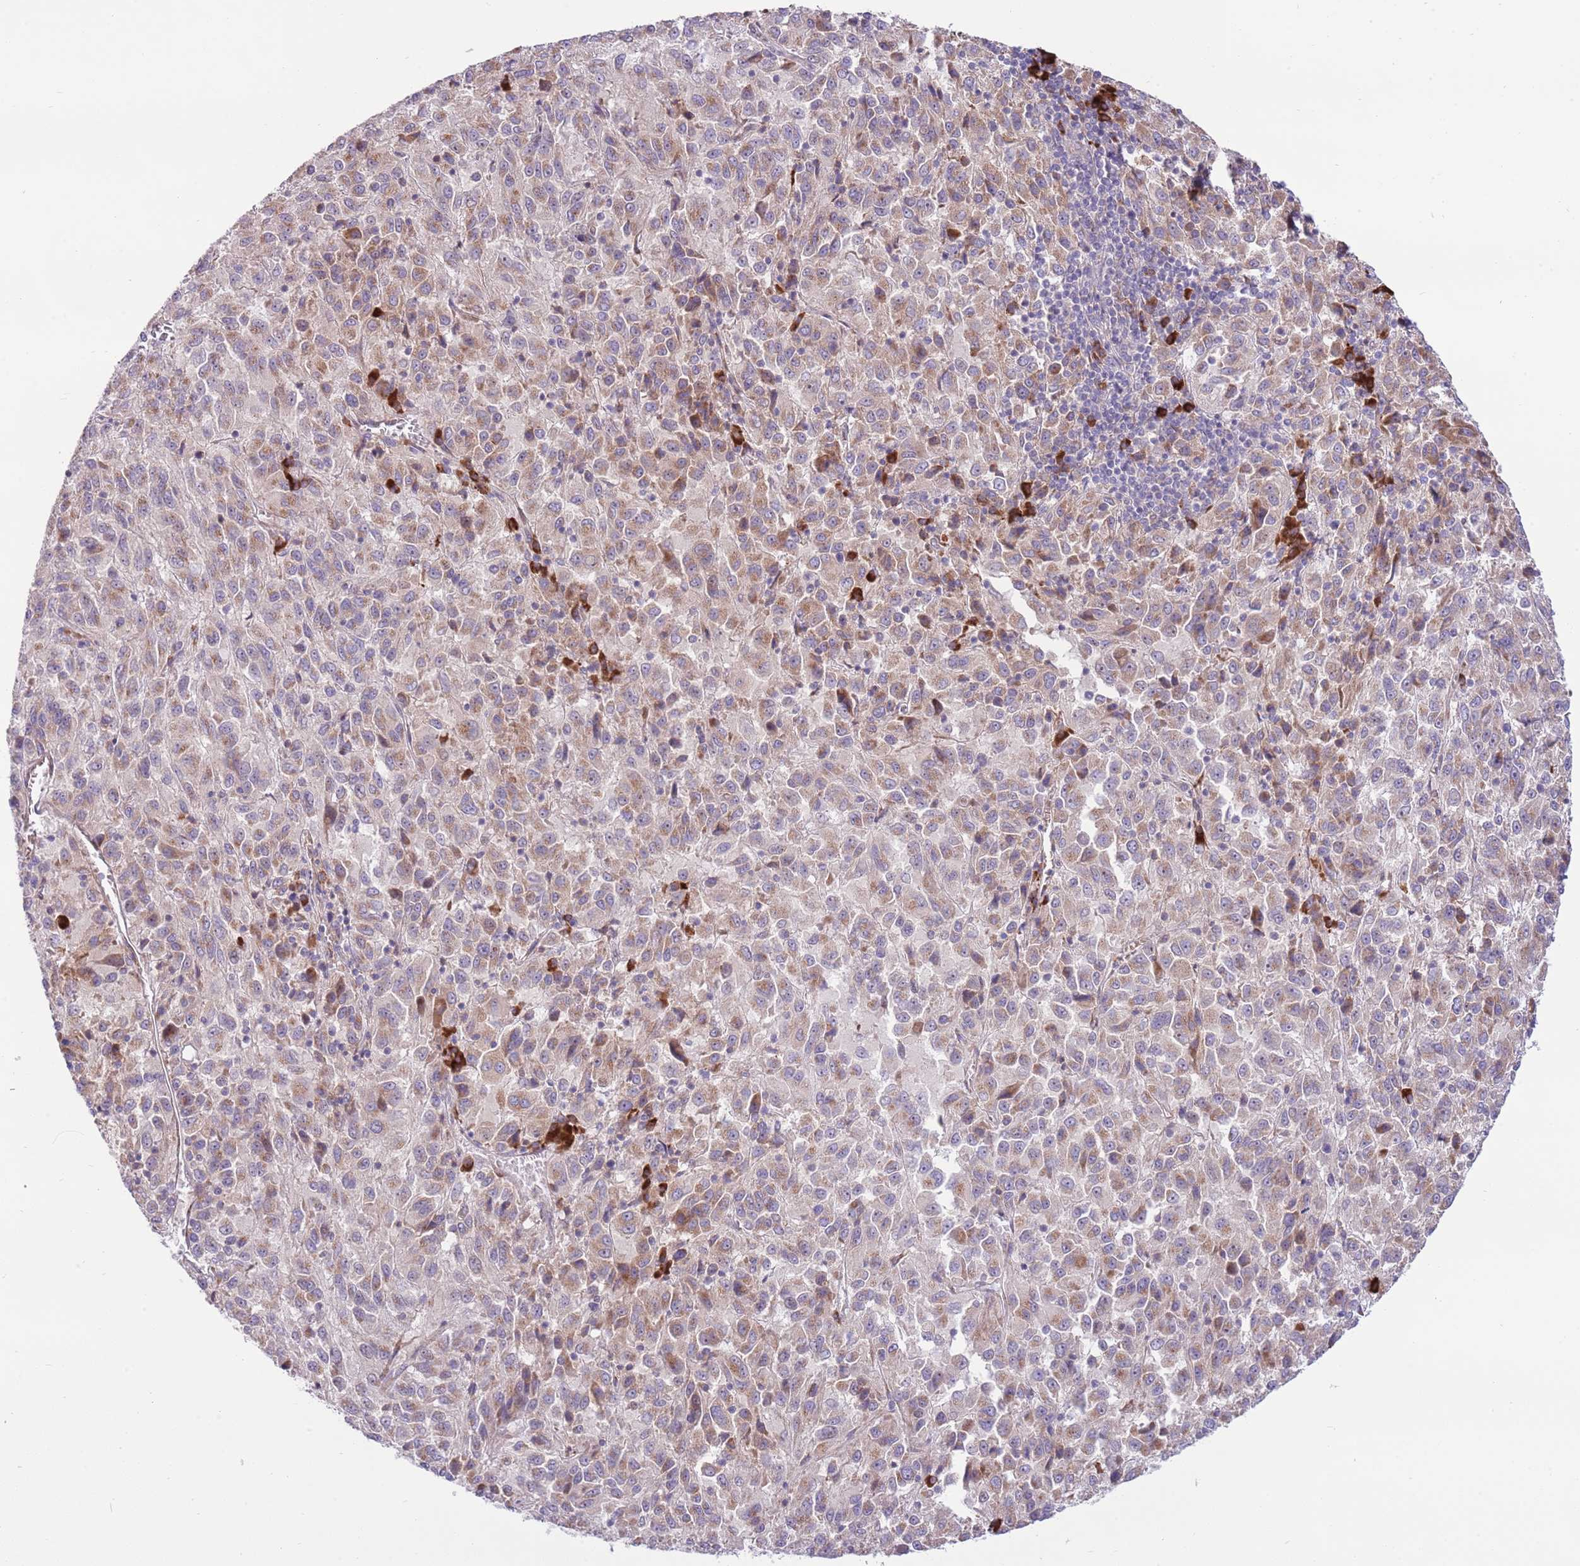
{"staining": {"intensity": "weak", "quantity": "25%-75%", "location": "cytoplasmic/membranous"}, "tissue": "melanoma", "cell_type": "Tumor cells", "image_type": "cancer", "snomed": [{"axis": "morphology", "description": "Malignant melanoma, Metastatic site"}, {"axis": "topography", "description": "Lung"}], "caption": "Melanoma tissue shows weak cytoplasmic/membranous staining in approximately 25%-75% of tumor cells, visualized by immunohistochemistry. (Stains: DAB (3,3'-diaminobenzidine) in brown, nuclei in blue, Microscopy: brightfield microscopy at high magnification).", "gene": "DAND5", "patient": {"sex": "male", "age": 64}}